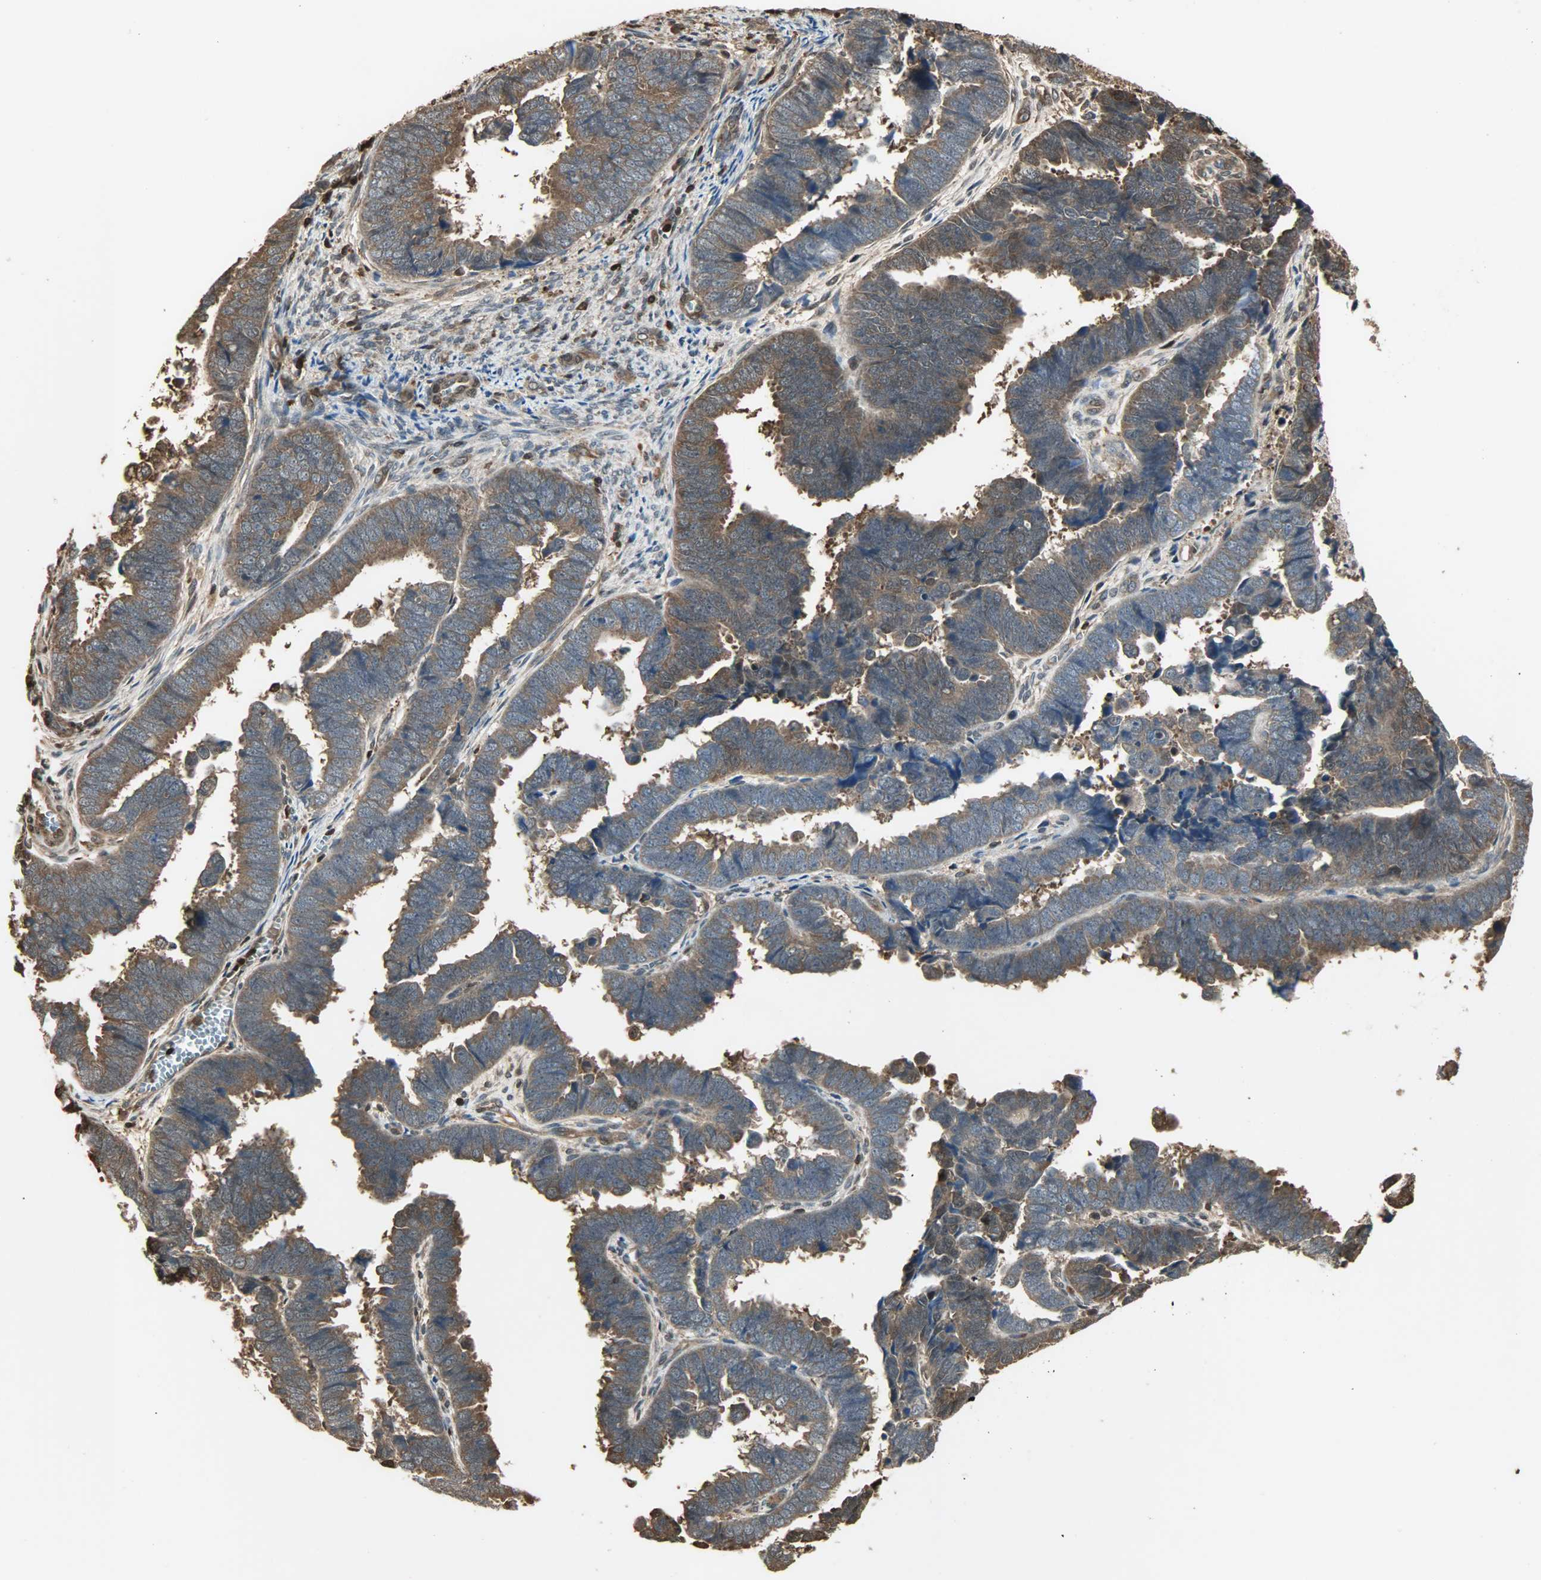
{"staining": {"intensity": "strong", "quantity": ">75%", "location": "cytoplasmic/membranous"}, "tissue": "endometrial cancer", "cell_type": "Tumor cells", "image_type": "cancer", "snomed": [{"axis": "morphology", "description": "Adenocarcinoma, NOS"}, {"axis": "topography", "description": "Endometrium"}], "caption": "This is an image of immunohistochemistry (IHC) staining of endometrial cancer, which shows strong positivity in the cytoplasmic/membranous of tumor cells.", "gene": "YWHAZ", "patient": {"sex": "female", "age": 75}}